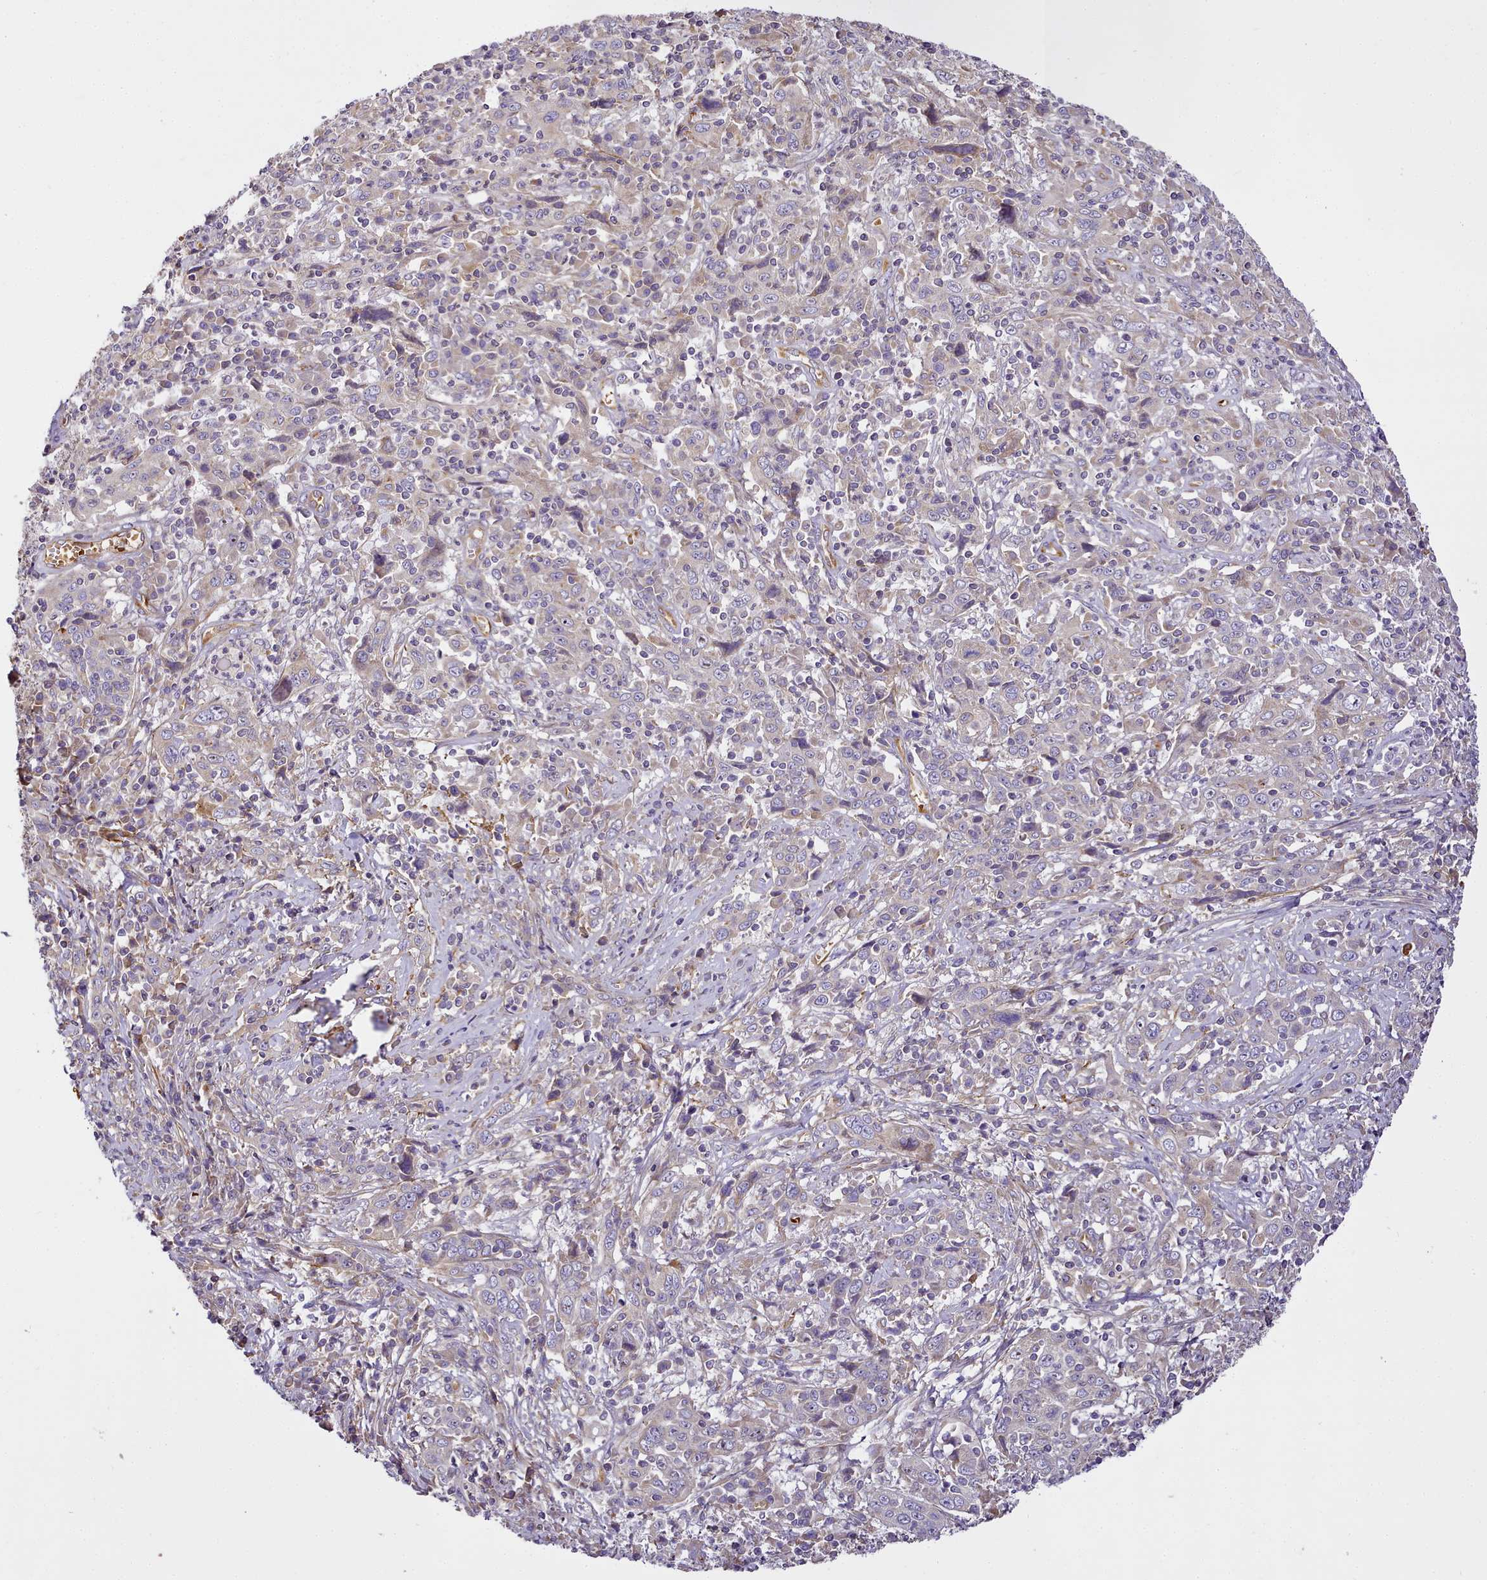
{"staining": {"intensity": "negative", "quantity": "none", "location": "none"}, "tissue": "cervical cancer", "cell_type": "Tumor cells", "image_type": "cancer", "snomed": [{"axis": "morphology", "description": "Squamous cell carcinoma, NOS"}, {"axis": "topography", "description": "Cervix"}], "caption": "Immunohistochemistry micrograph of human cervical squamous cell carcinoma stained for a protein (brown), which exhibits no expression in tumor cells. (IHC, brightfield microscopy, high magnification).", "gene": "NBPF1", "patient": {"sex": "female", "age": 46}}